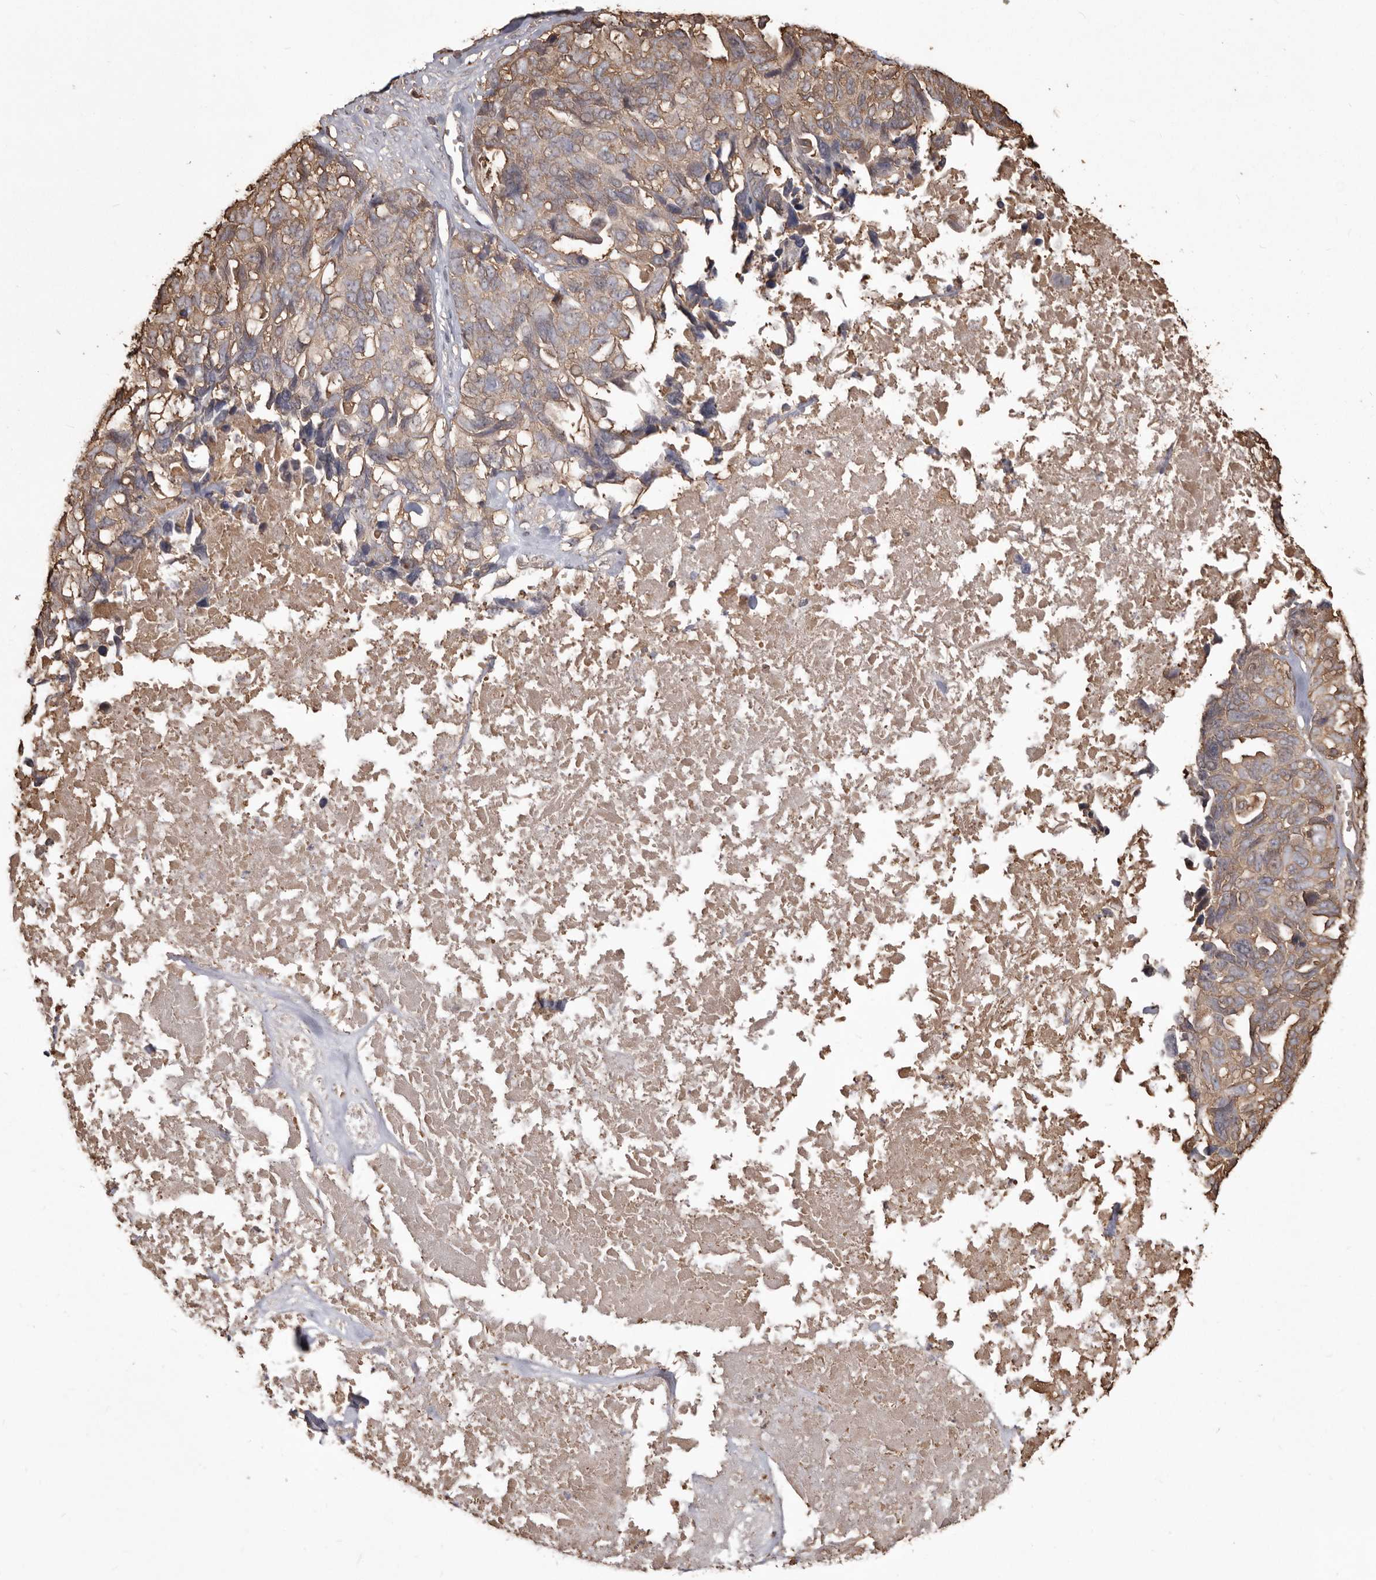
{"staining": {"intensity": "weak", "quantity": ">75%", "location": "cytoplasmic/membranous"}, "tissue": "ovarian cancer", "cell_type": "Tumor cells", "image_type": "cancer", "snomed": [{"axis": "morphology", "description": "Cystadenocarcinoma, serous, NOS"}, {"axis": "topography", "description": "Ovary"}], "caption": "Immunohistochemistry staining of ovarian cancer (serous cystadenocarcinoma), which demonstrates low levels of weak cytoplasmic/membranous staining in about >75% of tumor cells indicating weak cytoplasmic/membranous protein expression. The staining was performed using DAB (brown) for protein detection and nuclei were counterstained in hematoxylin (blue).", "gene": "PKM", "patient": {"sex": "female", "age": 79}}